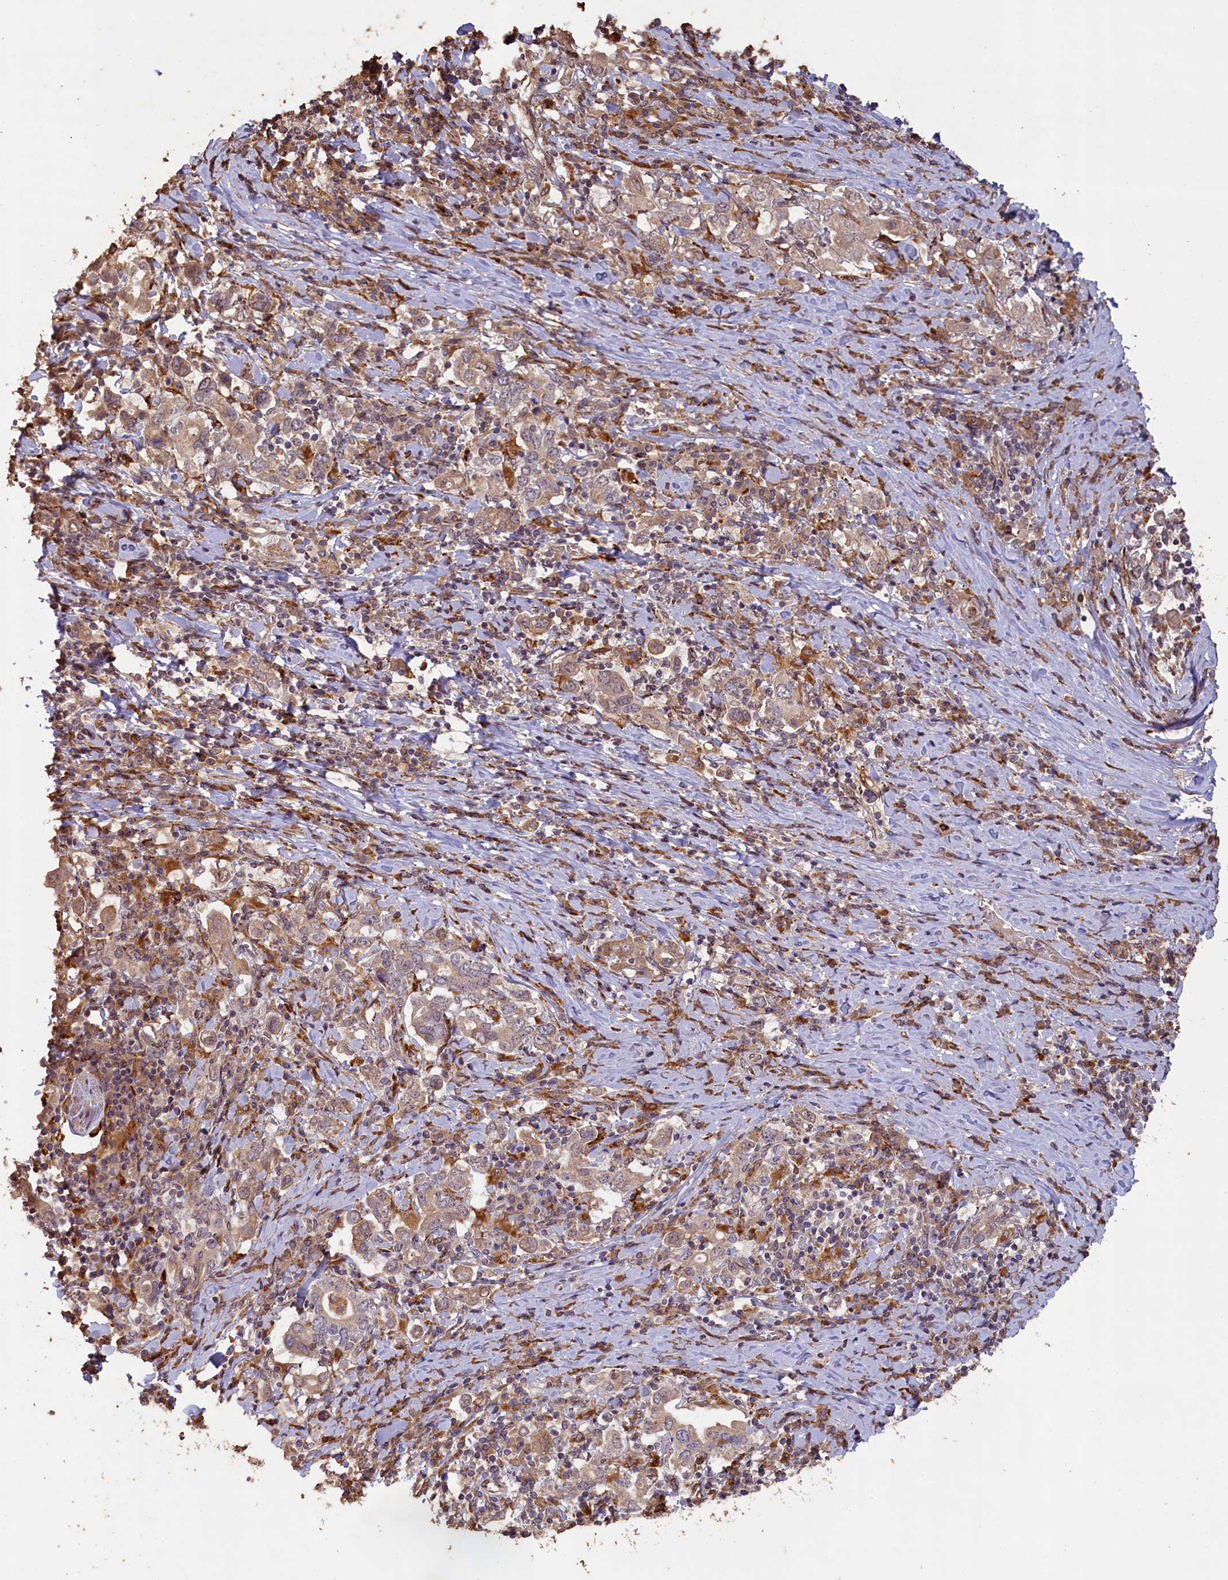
{"staining": {"intensity": "moderate", "quantity": ">75%", "location": "cytoplasmic/membranous"}, "tissue": "stomach cancer", "cell_type": "Tumor cells", "image_type": "cancer", "snomed": [{"axis": "morphology", "description": "Adenocarcinoma, NOS"}, {"axis": "topography", "description": "Stomach, upper"}, {"axis": "topography", "description": "Stomach"}], "caption": "Human stomach cancer stained with a protein marker reveals moderate staining in tumor cells.", "gene": "SLC38A7", "patient": {"sex": "male", "age": 62}}